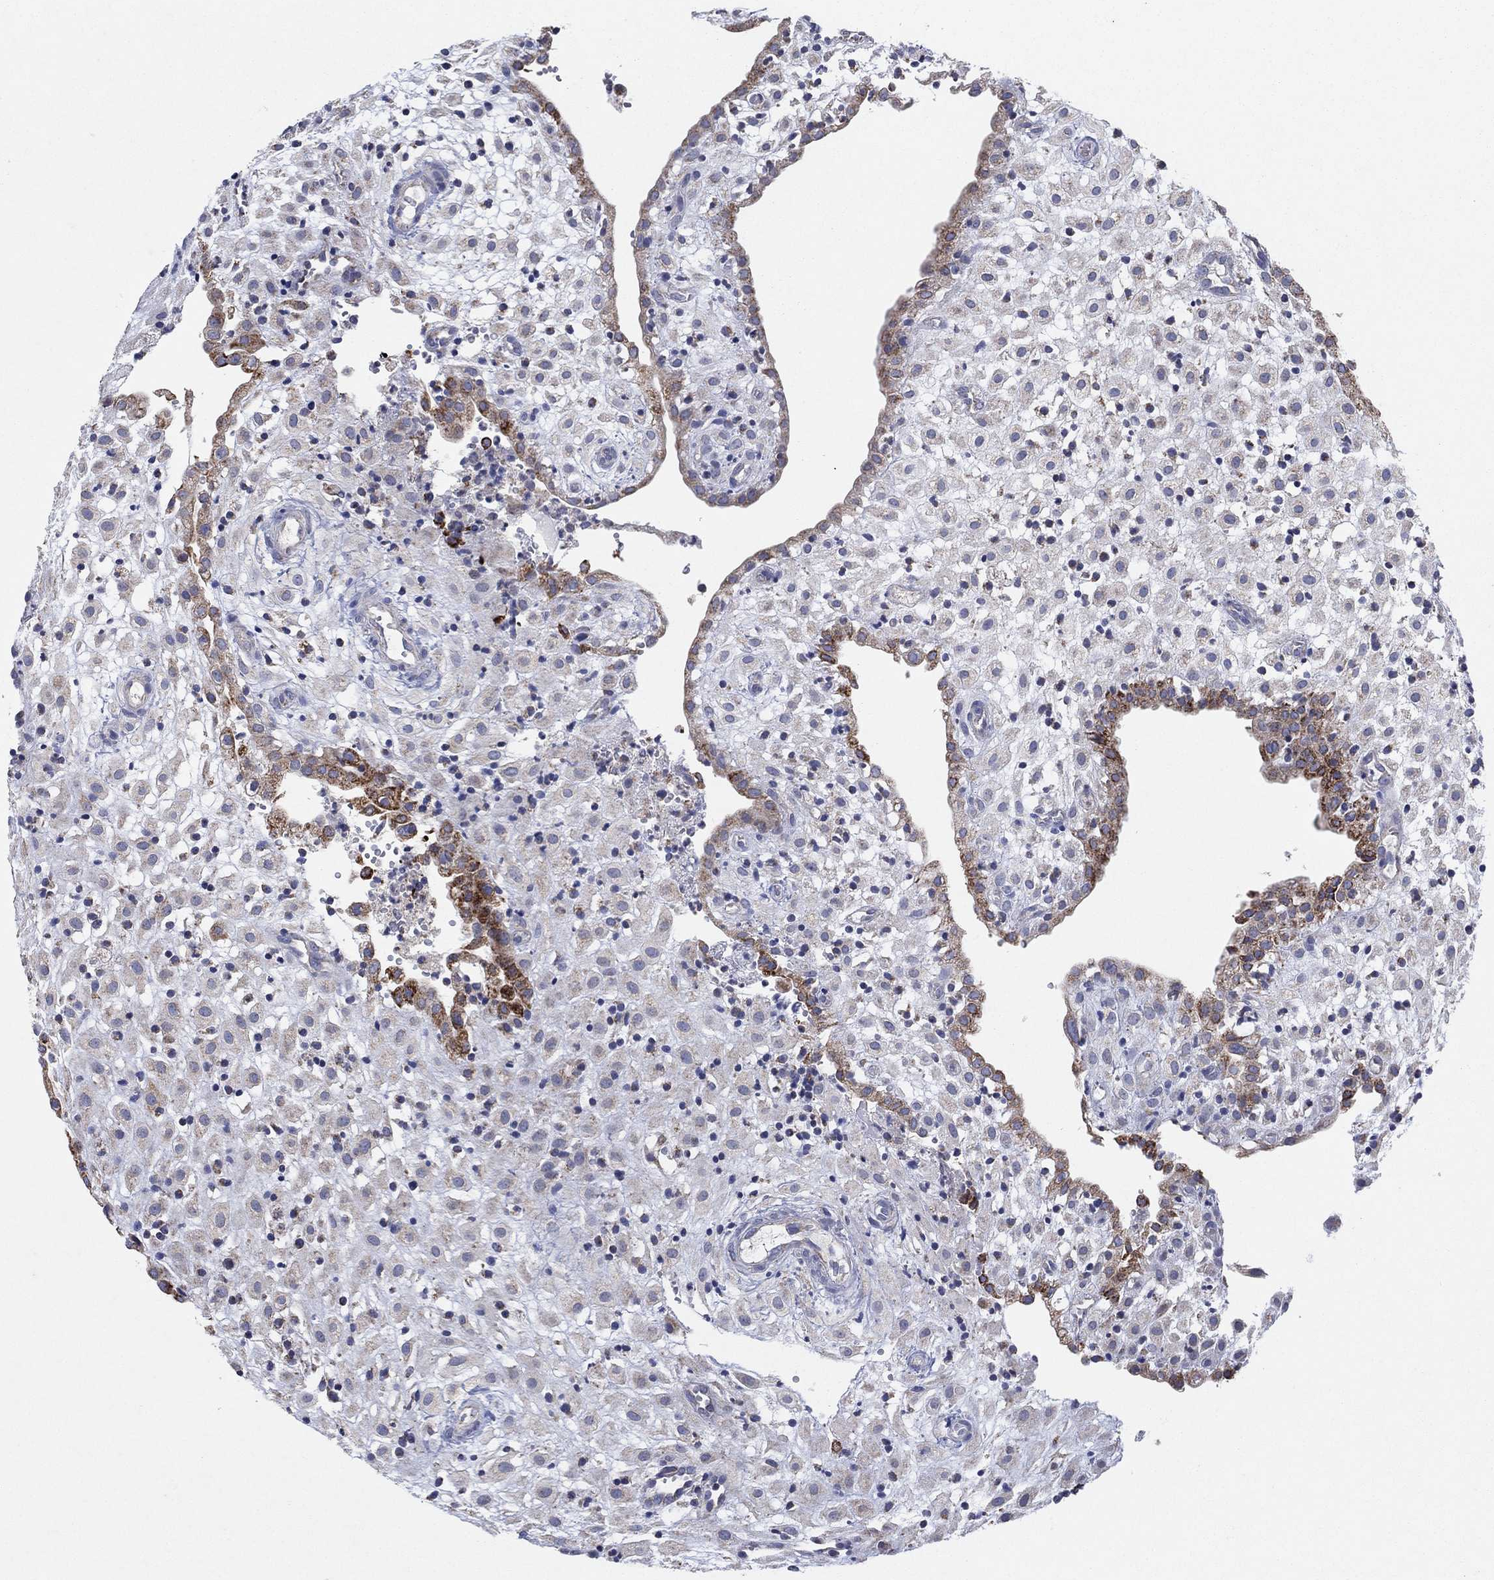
{"staining": {"intensity": "weak", "quantity": "25%-75%", "location": "cytoplasmic/membranous"}, "tissue": "placenta", "cell_type": "Decidual cells", "image_type": "normal", "snomed": [{"axis": "morphology", "description": "Normal tissue, NOS"}, {"axis": "topography", "description": "Placenta"}], "caption": "DAB immunohistochemical staining of unremarkable placenta reveals weak cytoplasmic/membranous protein staining in about 25%-75% of decidual cells. (Brightfield microscopy of DAB IHC at high magnification).", "gene": "C9orf85", "patient": {"sex": "female", "age": 24}}